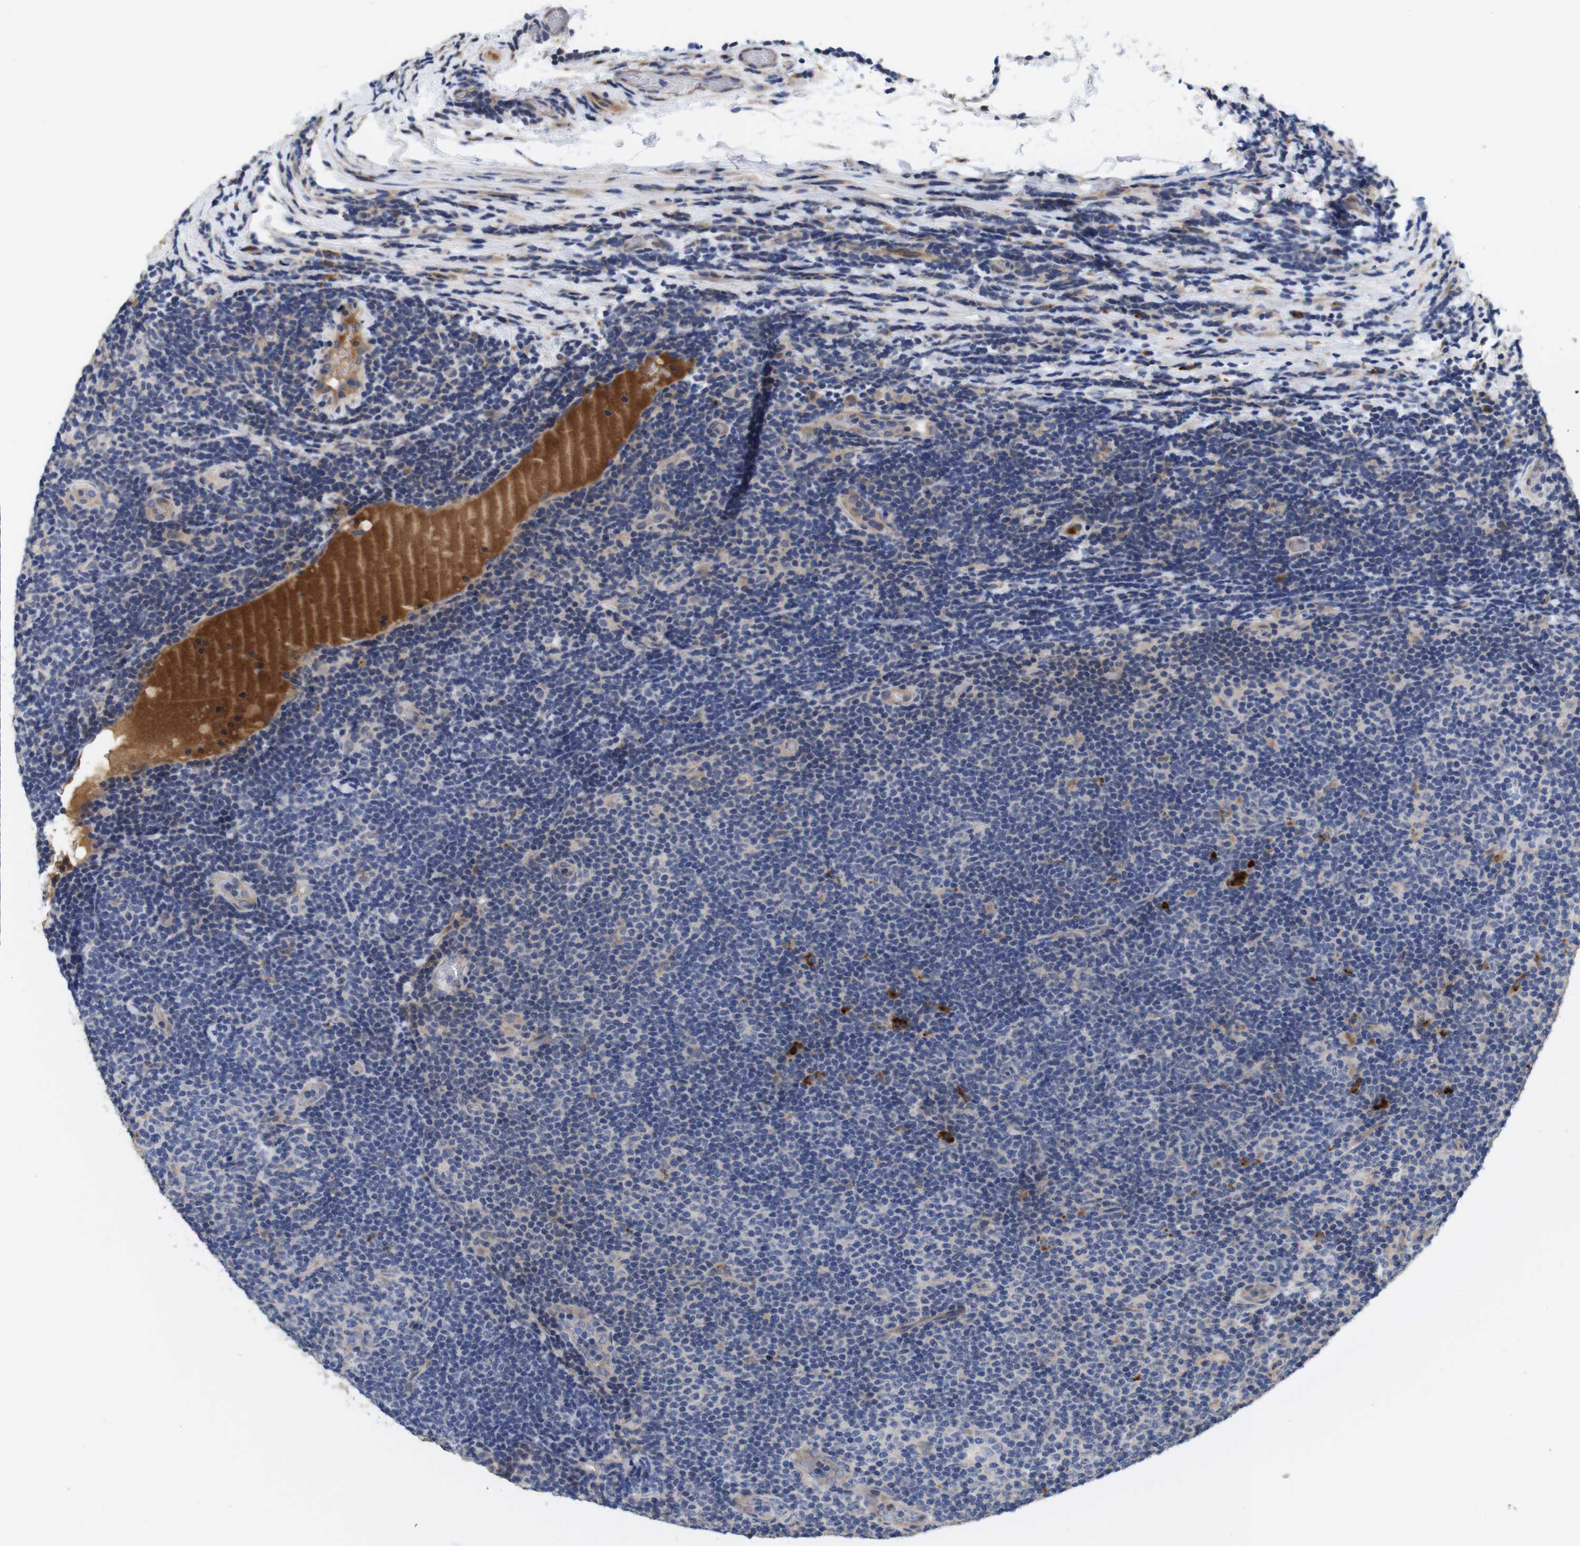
{"staining": {"intensity": "negative", "quantity": "none", "location": "none"}, "tissue": "lymphoma", "cell_type": "Tumor cells", "image_type": "cancer", "snomed": [{"axis": "morphology", "description": "Malignant lymphoma, non-Hodgkin's type, Low grade"}, {"axis": "topography", "description": "Lymph node"}], "caption": "Immunohistochemistry (IHC) image of neoplastic tissue: low-grade malignant lymphoma, non-Hodgkin's type stained with DAB displays no significant protein positivity in tumor cells.", "gene": "SPRY3", "patient": {"sex": "male", "age": 83}}